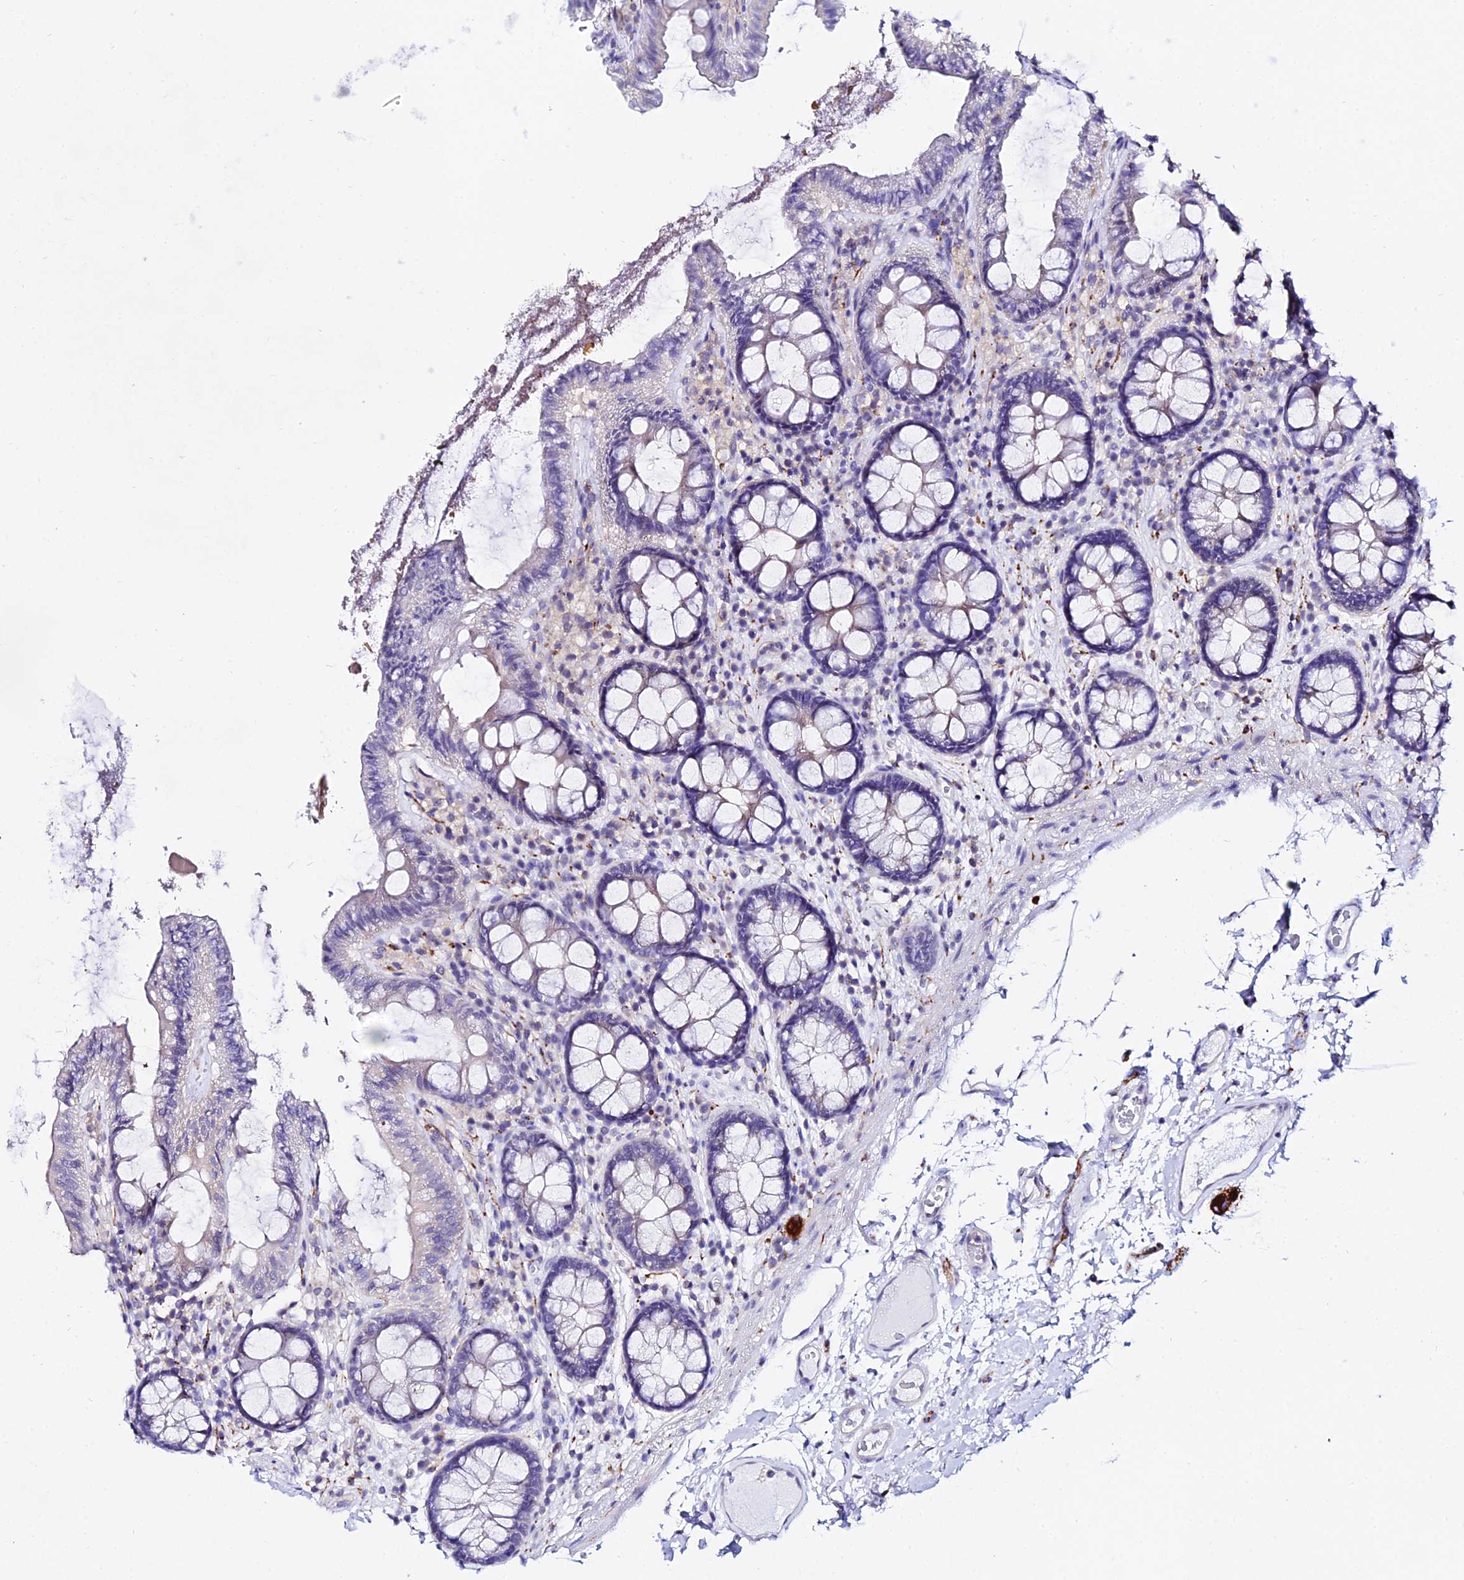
{"staining": {"intensity": "negative", "quantity": "none", "location": "none"}, "tissue": "colon", "cell_type": "Endothelial cells", "image_type": "normal", "snomed": [{"axis": "morphology", "description": "Normal tissue, NOS"}, {"axis": "topography", "description": "Colon"}], "caption": "Colon stained for a protein using IHC exhibits no positivity endothelial cells.", "gene": "ATG16L2", "patient": {"sex": "male", "age": 84}}